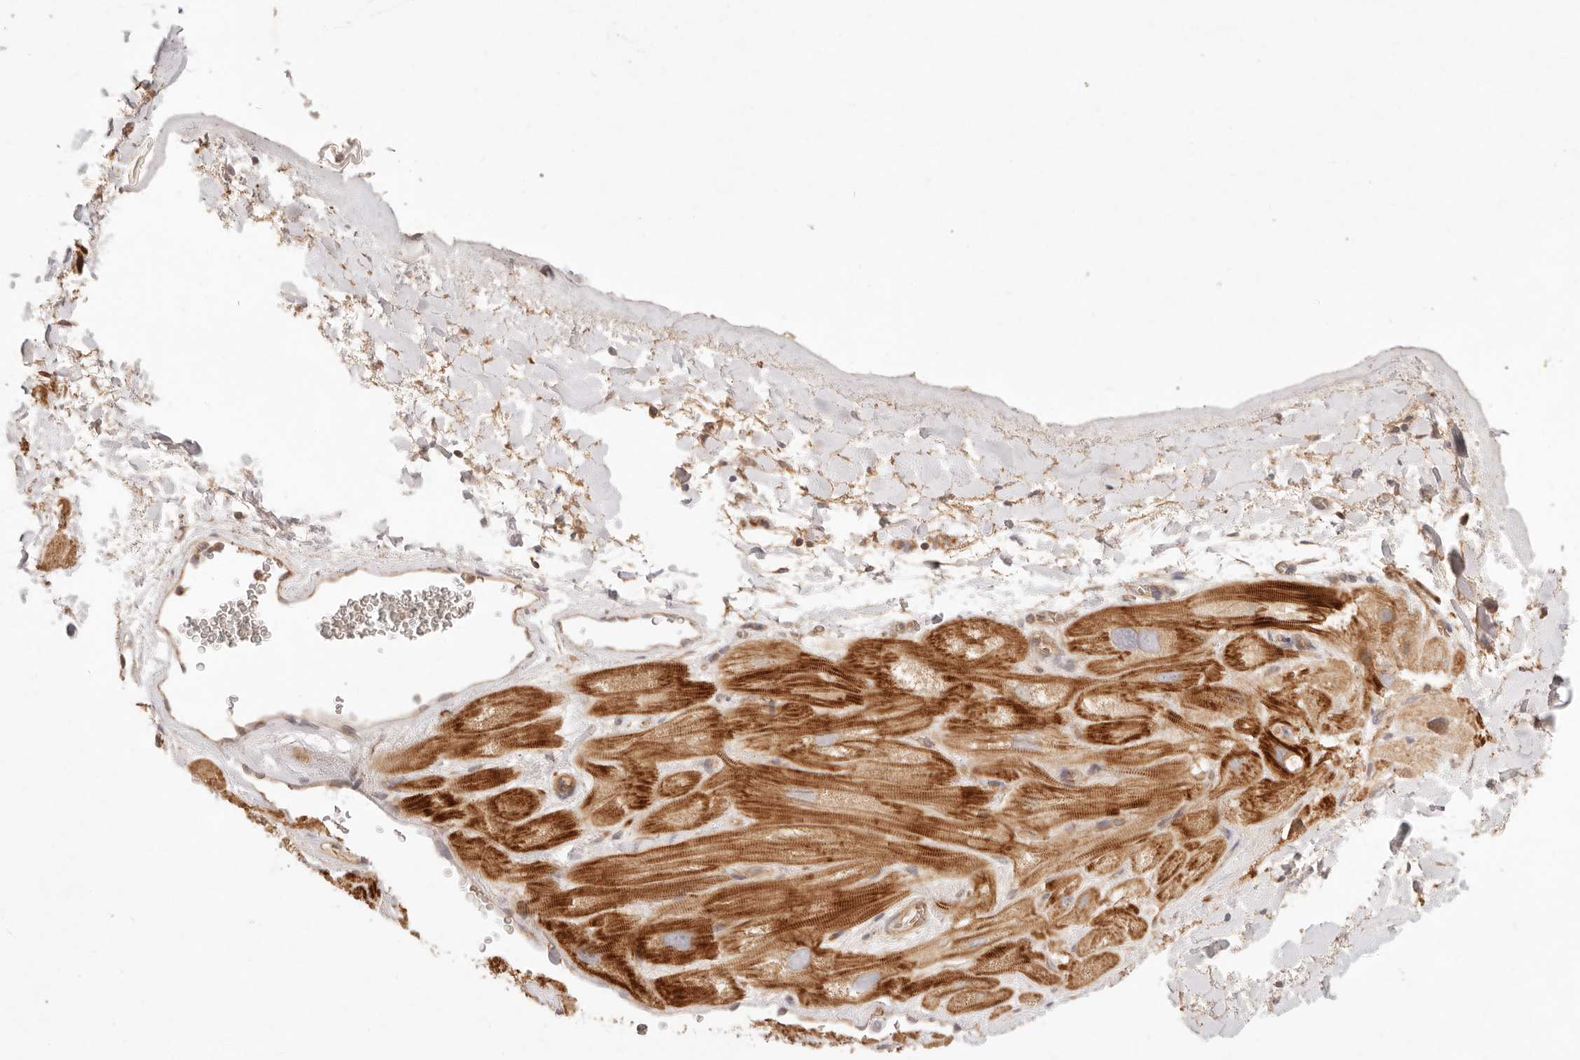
{"staining": {"intensity": "moderate", "quantity": ">75%", "location": "cytoplasmic/membranous"}, "tissue": "heart muscle", "cell_type": "Cardiomyocytes", "image_type": "normal", "snomed": [{"axis": "morphology", "description": "Normal tissue, NOS"}, {"axis": "topography", "description": "Heart"}], "caption": "A brown stain shows moderate cytoplasmic/membranous positivity of a protein in cardiomyocytes of benign heart muscle.", "gene": "PPP1R3B", "patient": {"sex": "male", "age": 49}}